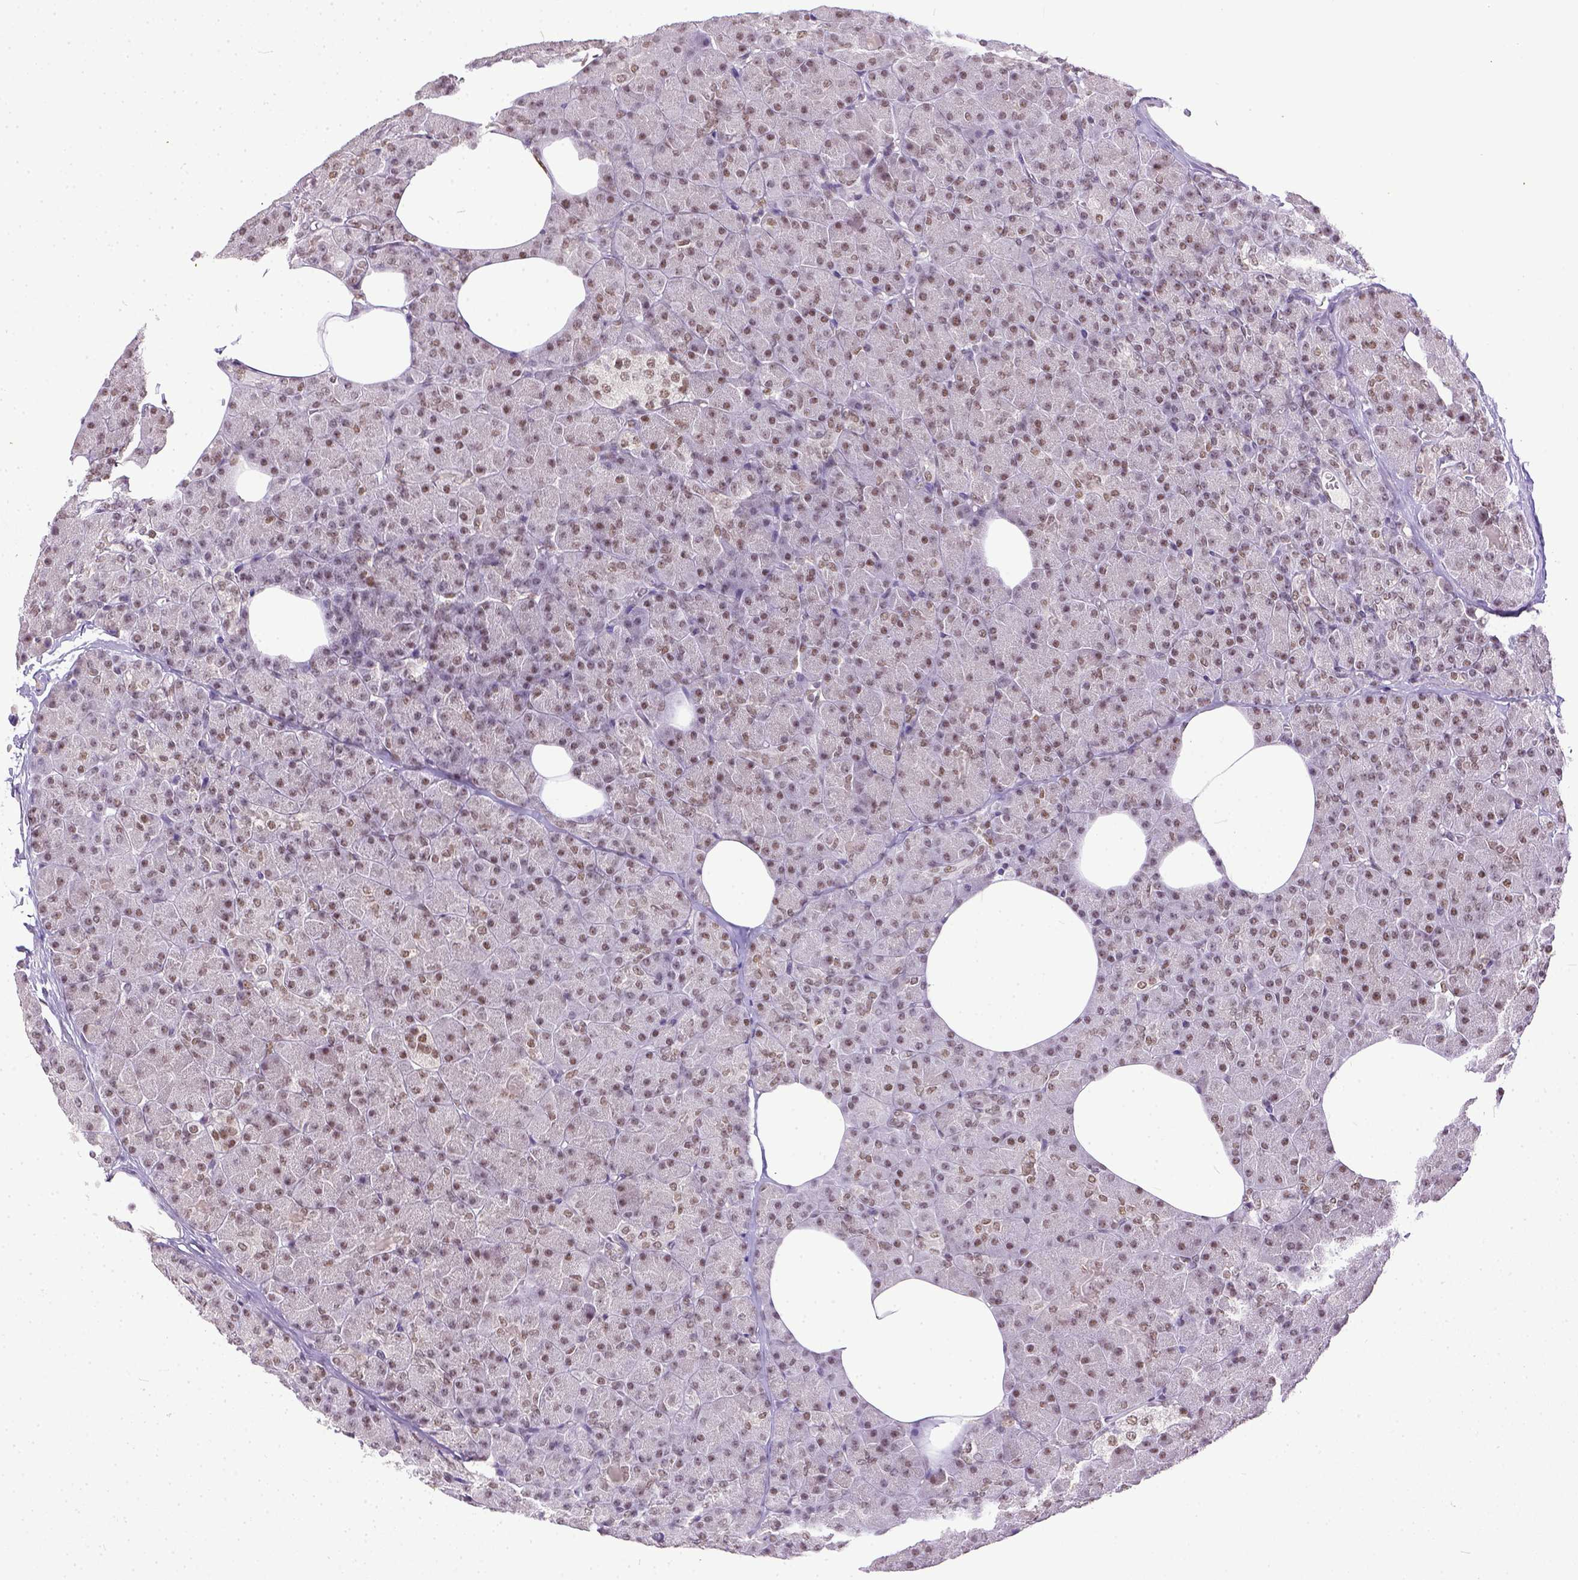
{"staining": {"intensity": "moderate", "quantity": ">75%", "location": "nuclear"}, "tissue": "pancreas", "cell_type": "Exocrine glandular cells", "image_type": "normal", "snomed": [{"axis": "morphology", "description": "Normal tissue, NOS"}, {"axis": "topography", "description": "Pancreas"}], "caption": "Pancreas stained for a protein (brown) shows moderate nuclear positive positivity in about >75% of exocrine glandular cells.", "gene": "ERCC1", "patient": {"sex": "female", "age": 45}}